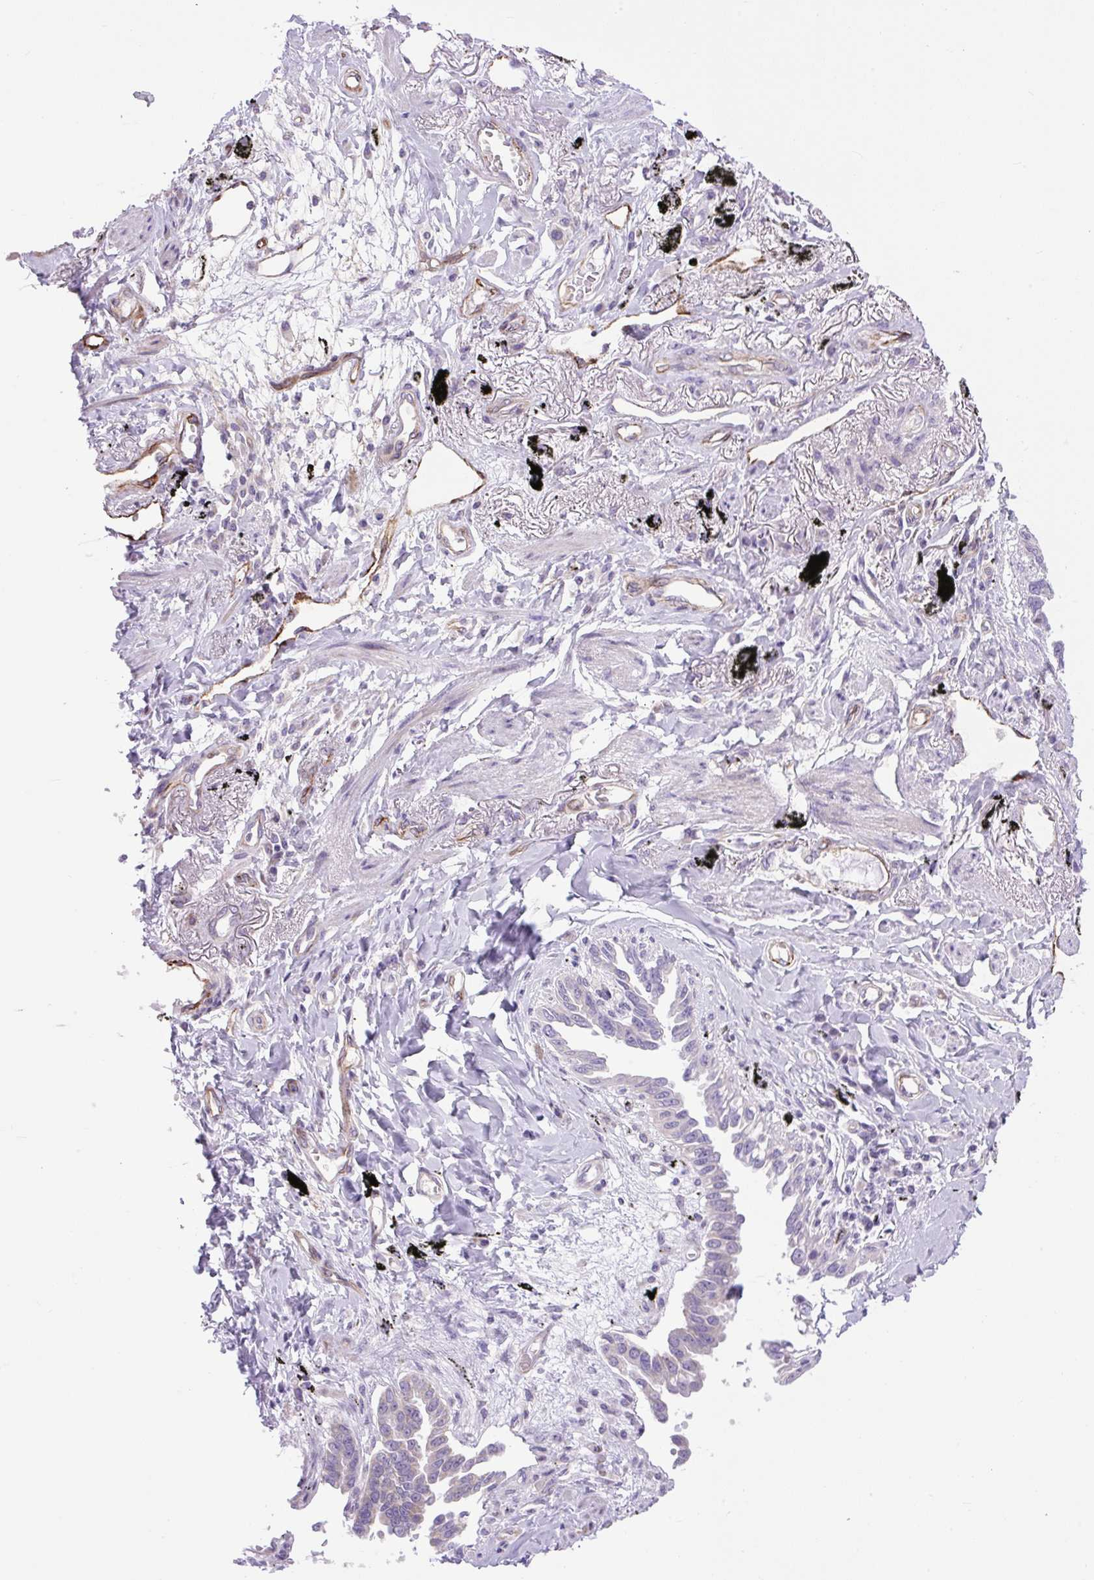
{"staining": {"intensity": "negative", "quantity": "none", "location": "none"}, "tissue": "lung cancer", "cell_type": "Tumor cells", "image_type": "cancer", "snomed": [{"axis": "morphology", "description": "Adenocarcinoma, NOS"}, {"axis": "topography", "description": "Lung"}], "caption": "Immunohistochemical staining of human lung cancer (adenocarcinoma) reveals no significant staining in tumor cells.", "gene": "RNASE10", "patient": {"sex": "male", "age": 67}}